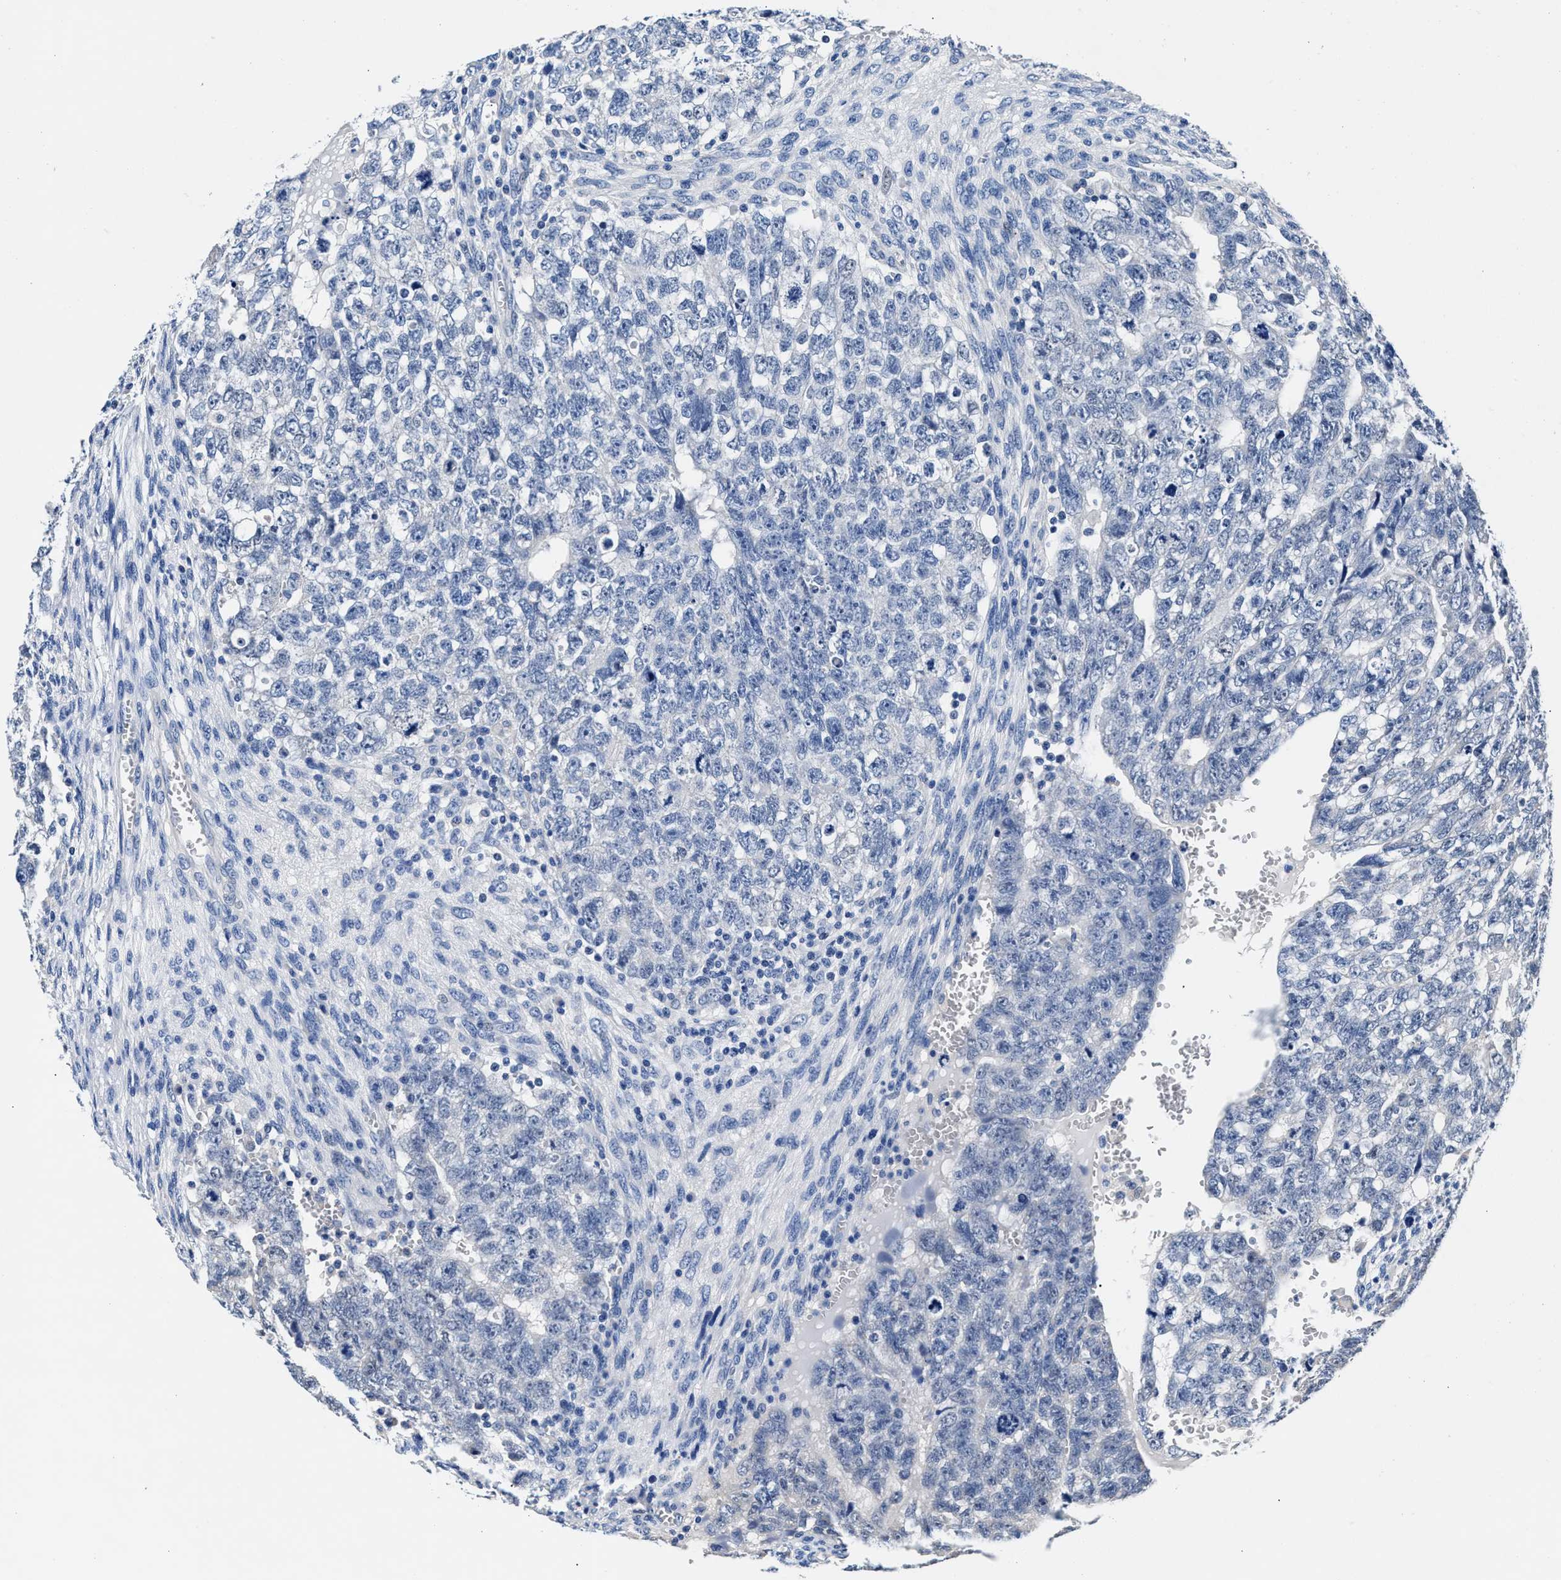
{"staining": {"intensity": "negative", "quantity": "none", "location": "none"}, "tissue": "testis cancer", "cell_type": "Tumor cells", "image_type": "cancer", "snomed": [{"axis": "morphology", "description": "Seminoma, NOS"}, {"axis": "morphology", "description": "Carcinoma, Embryonal, NOS"}, {"axis": "topography", "description": "Testis"}], "caption": "A histopathology image of testis cancer (seminoma) stained for a protein shows no brown staining in tumor cells.", "gene": "GSTM1", "patient": {"sex": "male", "age": 38}}